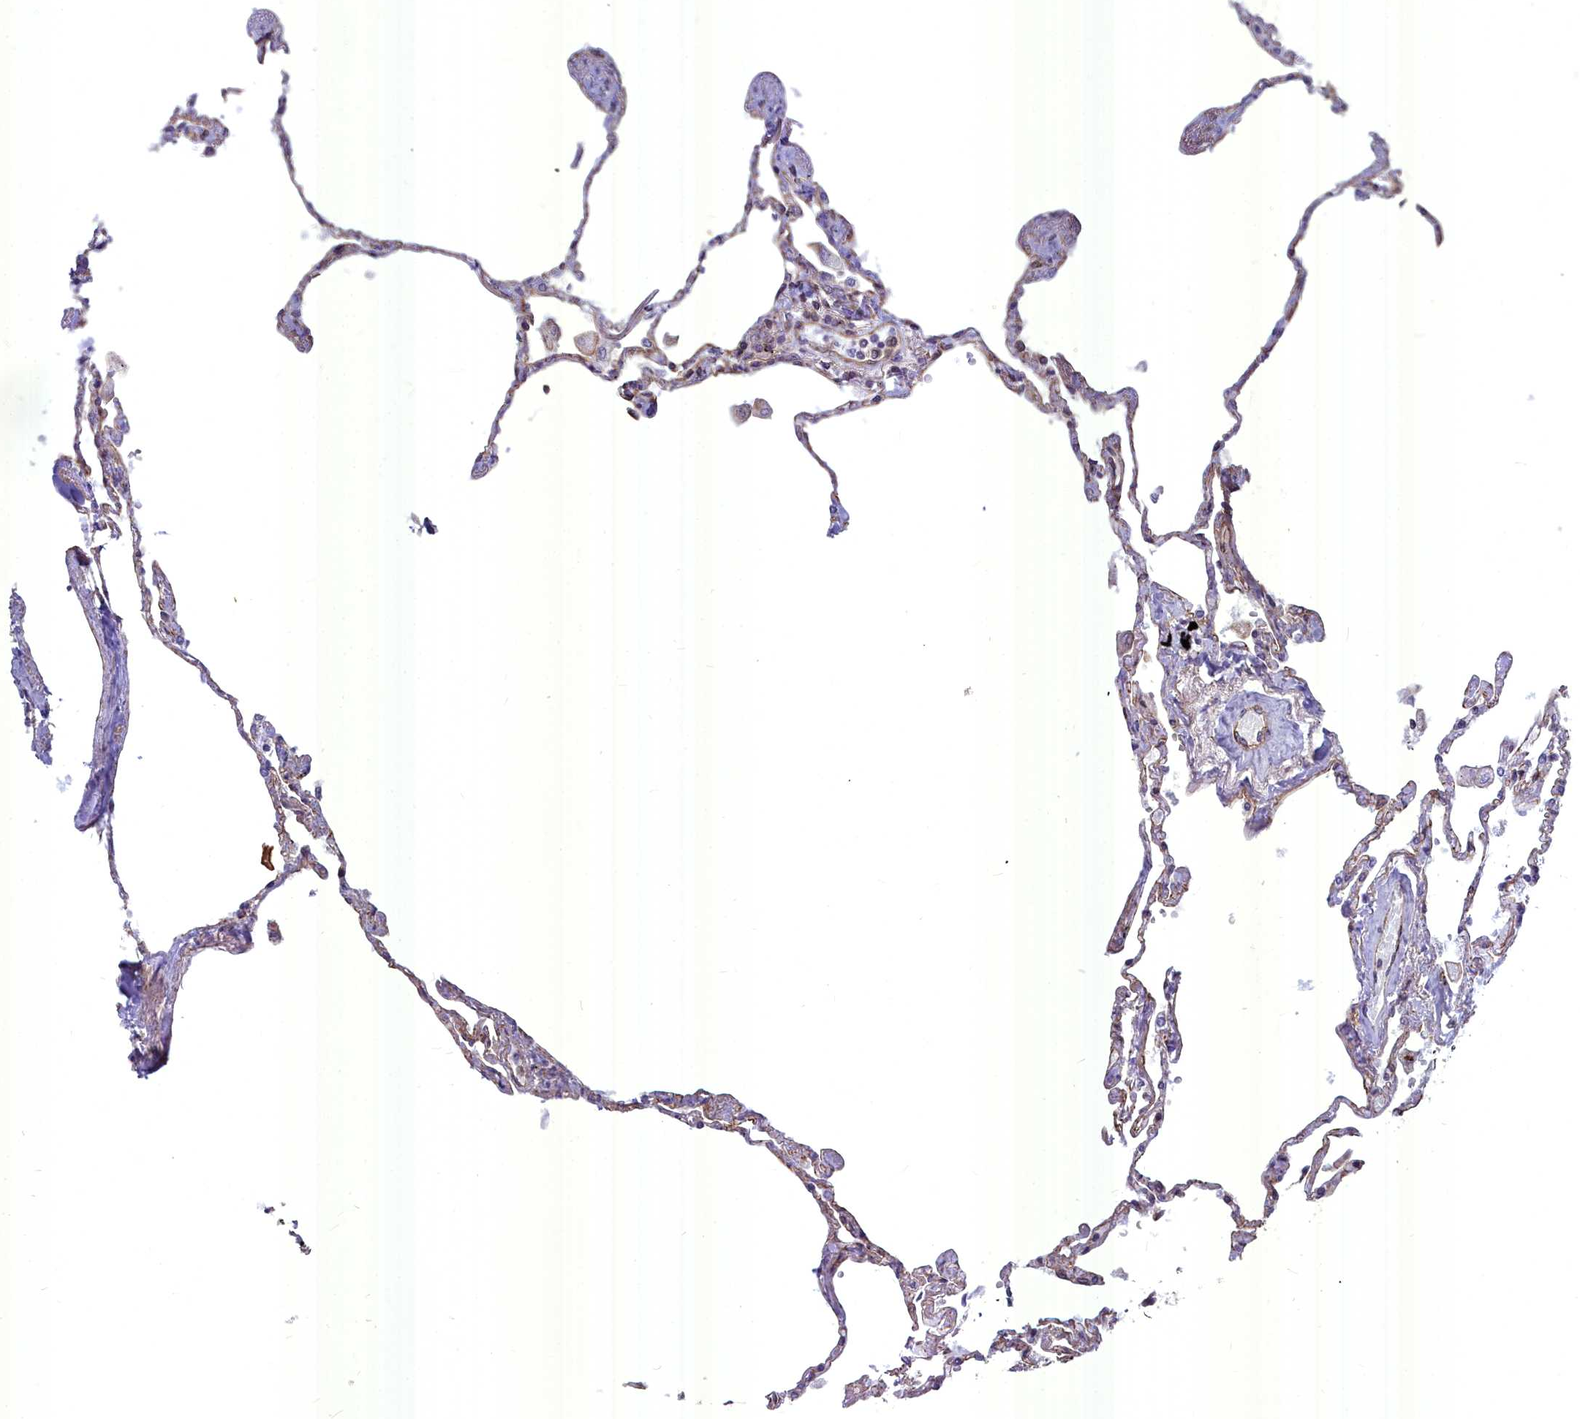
{"staining": {"intensity": "moderate", "quantity": "<25%", "location": "nuclear"}, "tissue": "lung", "cell_type": "Alveolar cells", "image_type": "normal", "snomed": [{"axis": "morphology", "description": "Normal tissue, NOS"}, {"axis": "topography", "description": "Lung"}], "caption": "Immunohistochemistry (IHC) histopathology image of normal lung stained for a protein (brown), which exhibits low levels of moderate nuclear expression in approximately <25% of alveolar cells.", "gene": "YJU2", "patient": {"sex": "female", "age": 67}}